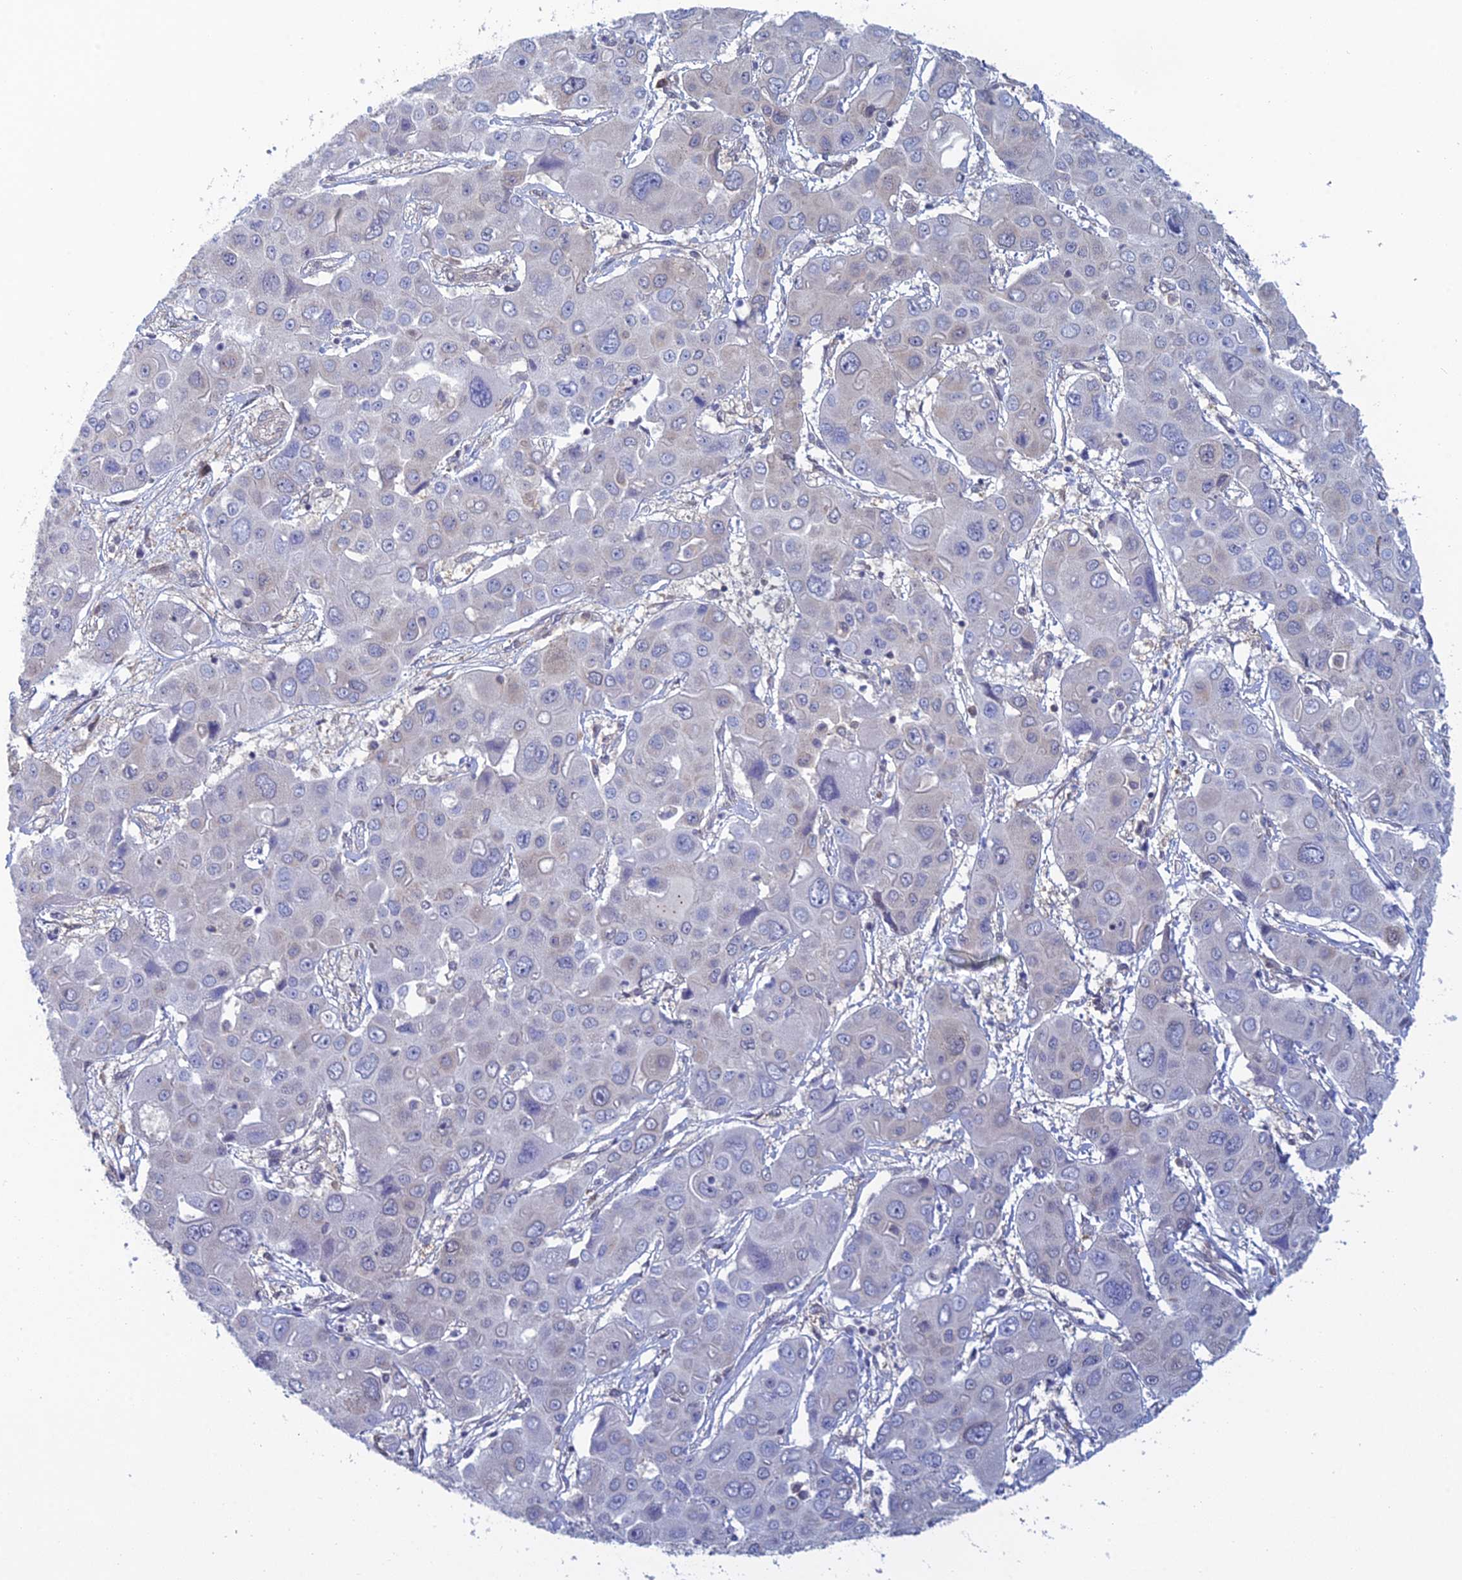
{"staining": {"intensity": "negative", "quantity": "none", "location": "none"}, "tissue": "liver cancer", "cell_type": "Tumor cells", "image_type": "cancer", "snomed": [{"axis": "morphology", "description": "Cholangiocarcinoma"}, {"axis": "topography", "description": "Liver"}], "caption": "Immunohistochemistry (IHC) of liver cholangiocarcinoma reveals no expression in tumor cells. The staining is performed using DAB (3,3'-diaminobenzidine) brown chromogen with nuclei counter-stained in using hematoxylin.", "gene": "SRA1", "patient": {"sex": "male", "age": 67}}